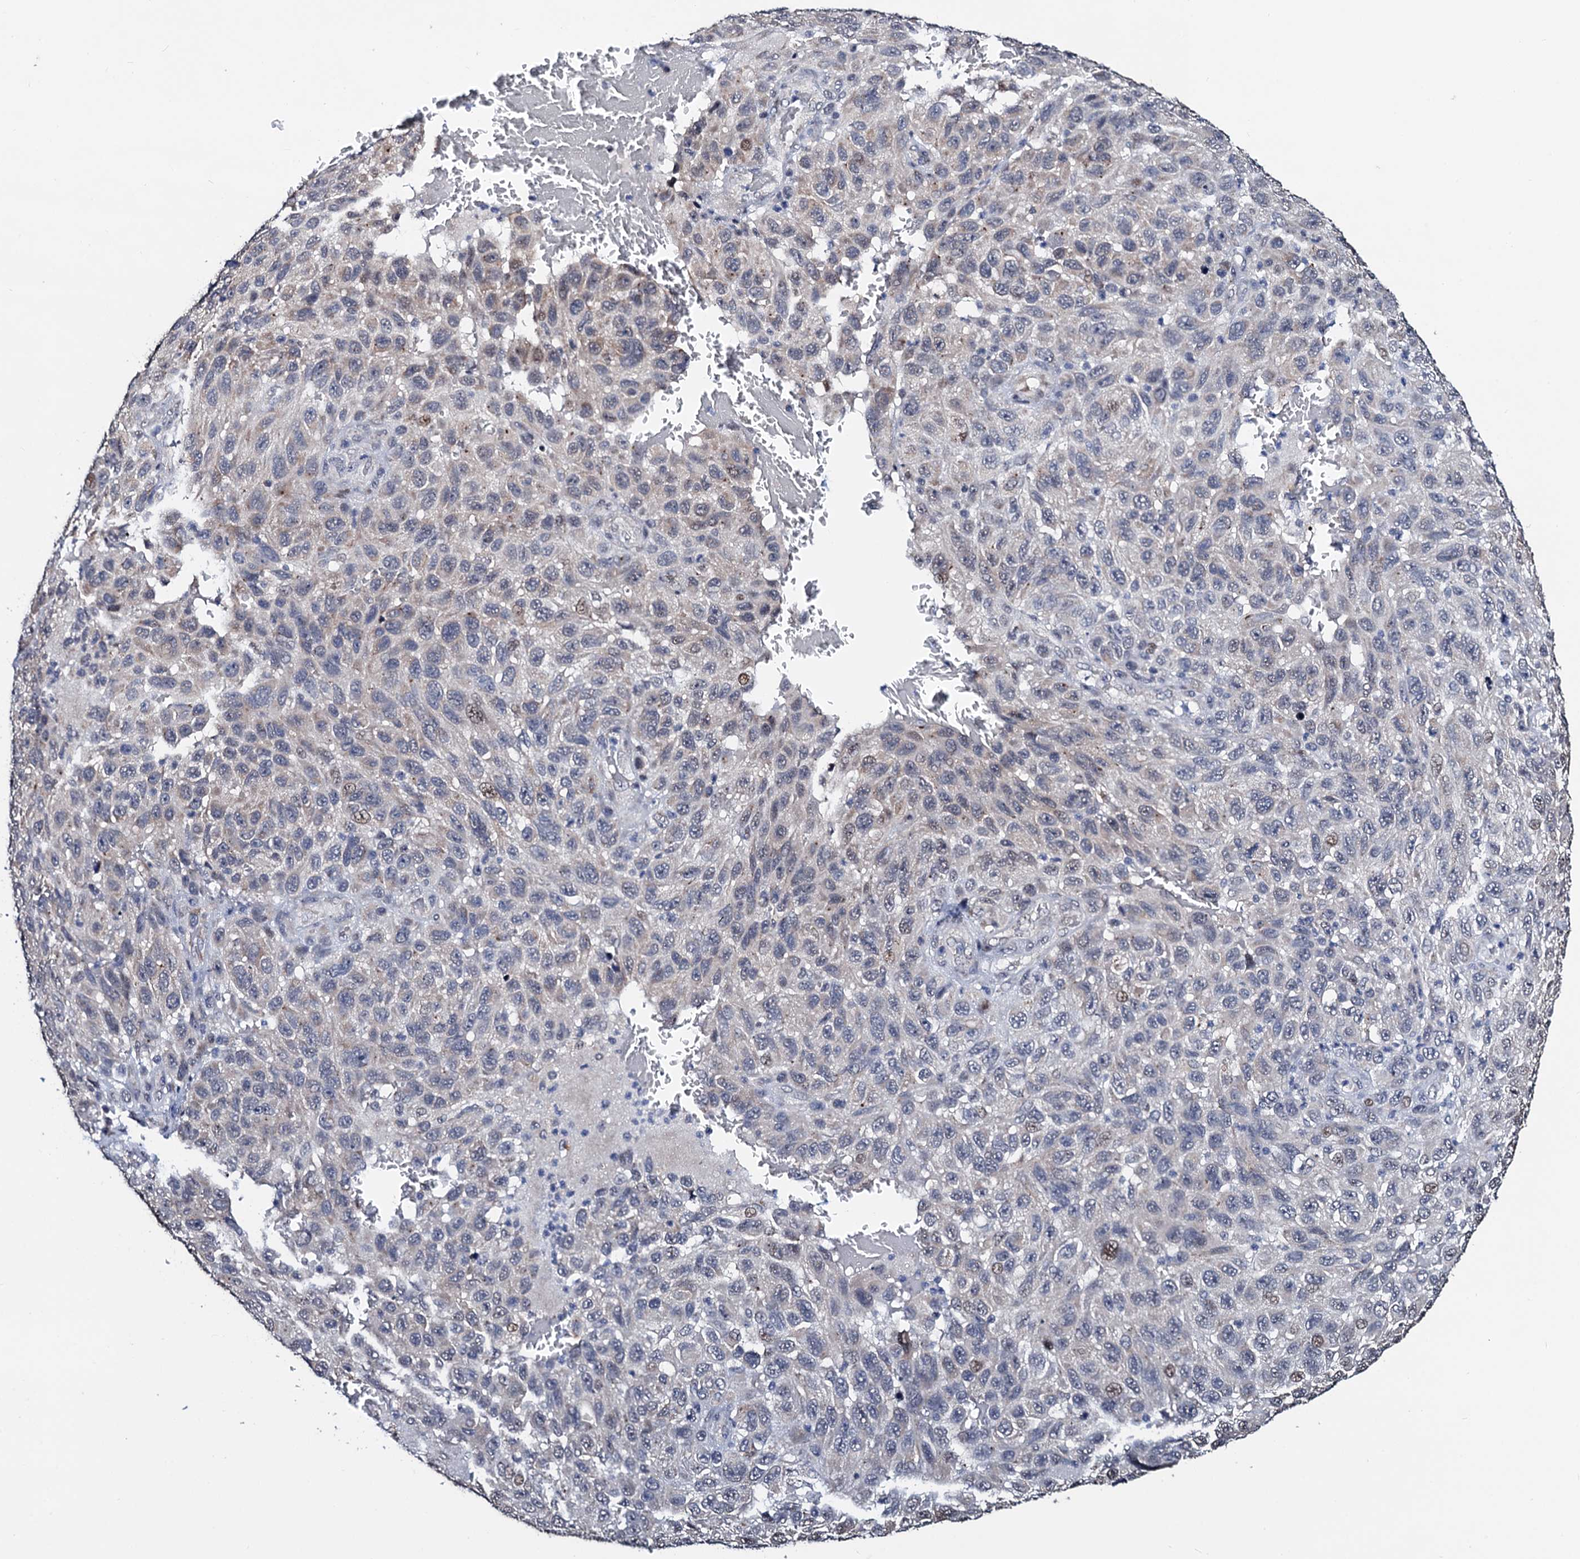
{"staining": {"intensity": "negative", "quantity": "none", "location": "none"}, "tissue": "melanoma", "cell_type": "Tumor cells", "image_type": "cancer", "snomed": [{"axis": "morphology", "description": "Normal tissue, NOS"}, {"axis": "morphology", "description": "Malignant melanoma, NOS"}, {"axis": "topography", "description": "Skin"}], "caption": "An immunohistochemistry (IHC) micrograph of malignant melanoma is shown. There is no staining in tumor cells of malignant melanoma.", "gene": "FAM222A", "patient": {"sex": "female", "age": 96}}